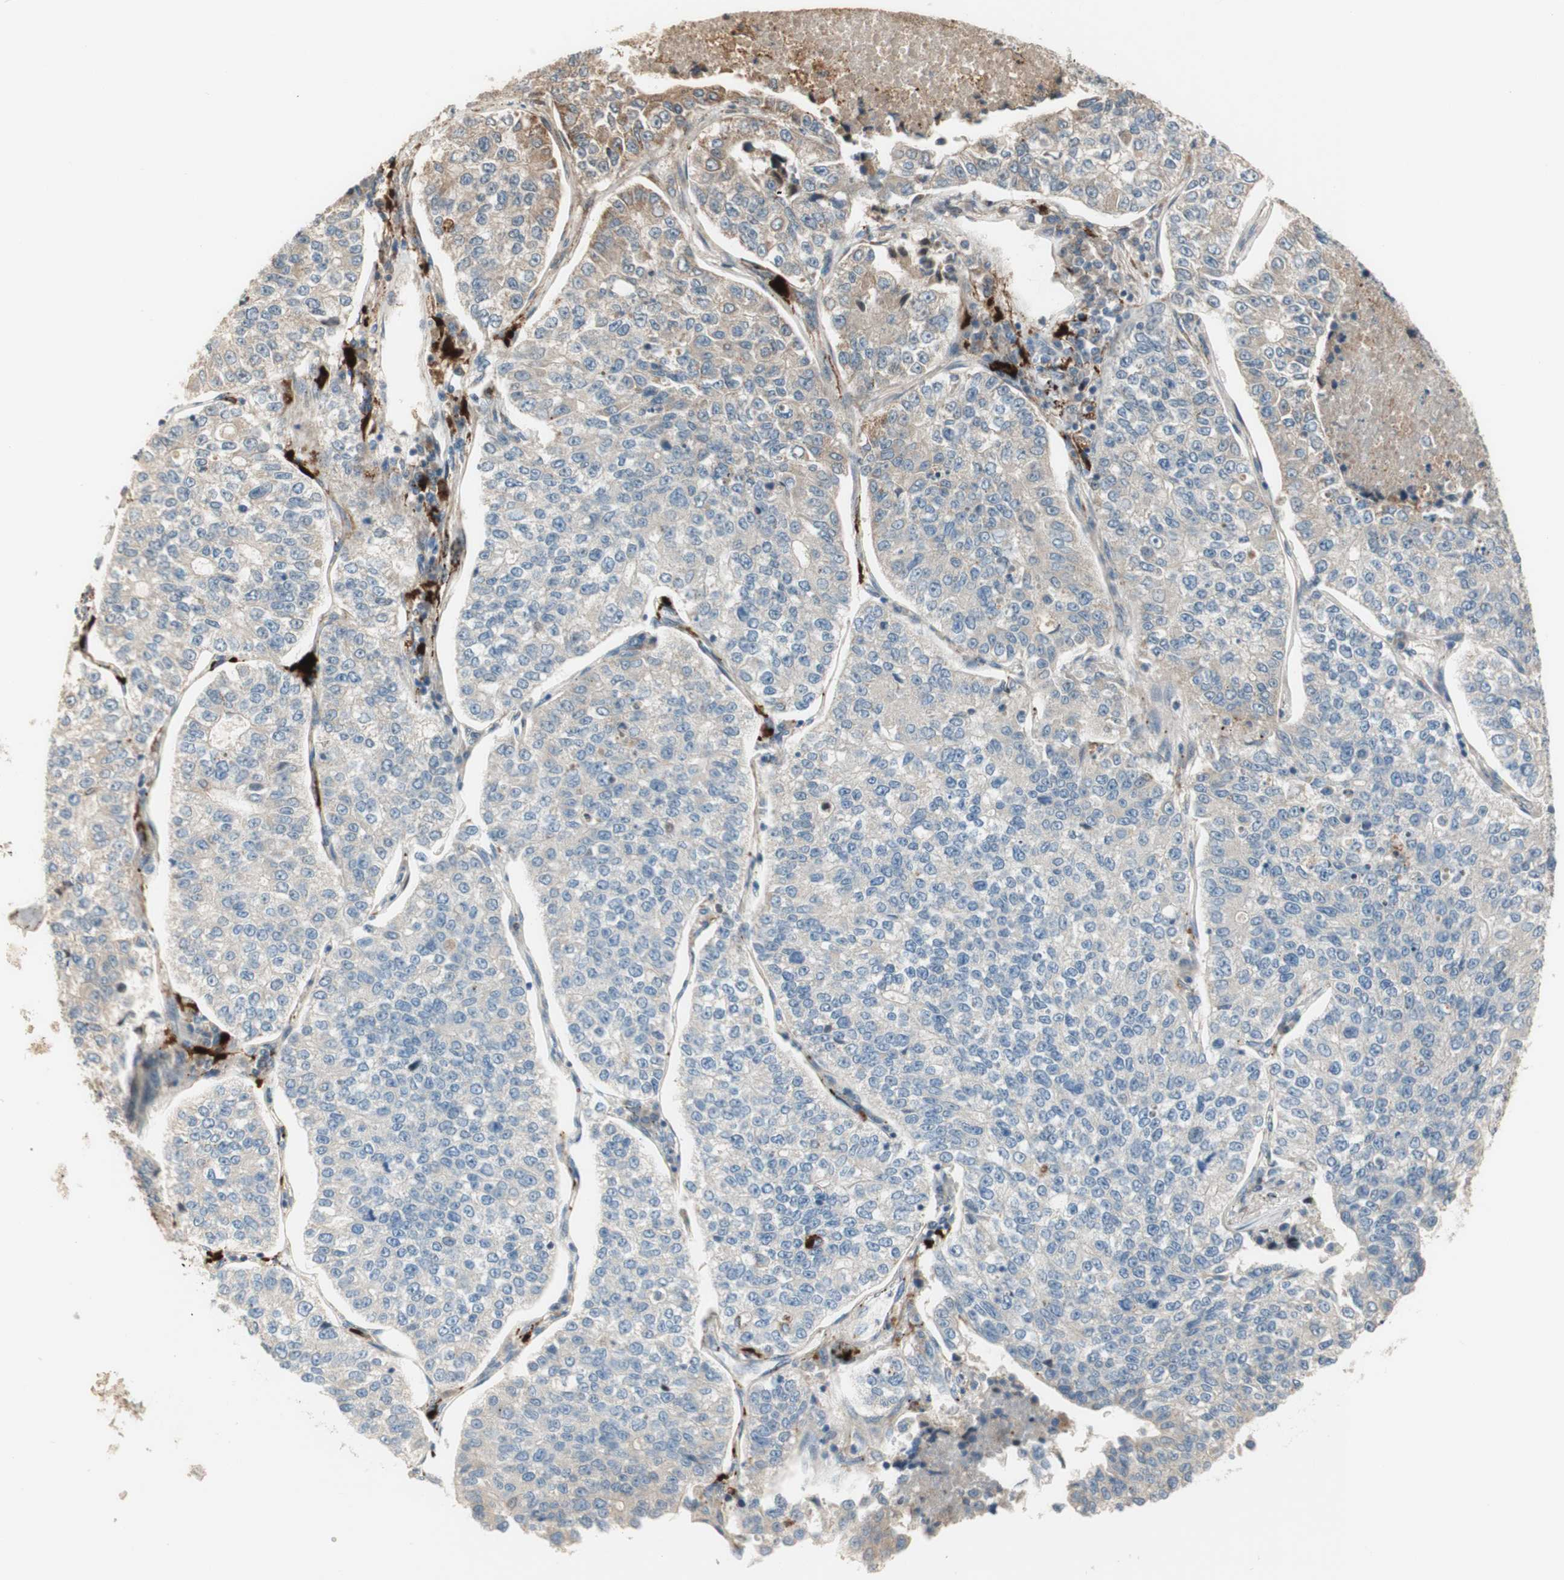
{"staining": {"intensity": "weak", "quantity": ">75%", "location": "cytoplasmic/membranous"}, "tissue": "lung cancer", "cell_type": "Tumor cells", "image_type": "cancer", "snomed": [{"axis": "morphology", "description": "Adenocarcinoma, NOS"}, {"axis": "topography", "description": "Lung"}], "caption": "This micrograph reveals adenocarcinoma (lung) stained with IHC to label a protein in brown. The cytoplasmic/membranous of tumor cells show weak positivity for the protein. Nuclei are counter-stained blue.", "gene": "PTPN21", "patient": {"sex": "male", "age": 49}}